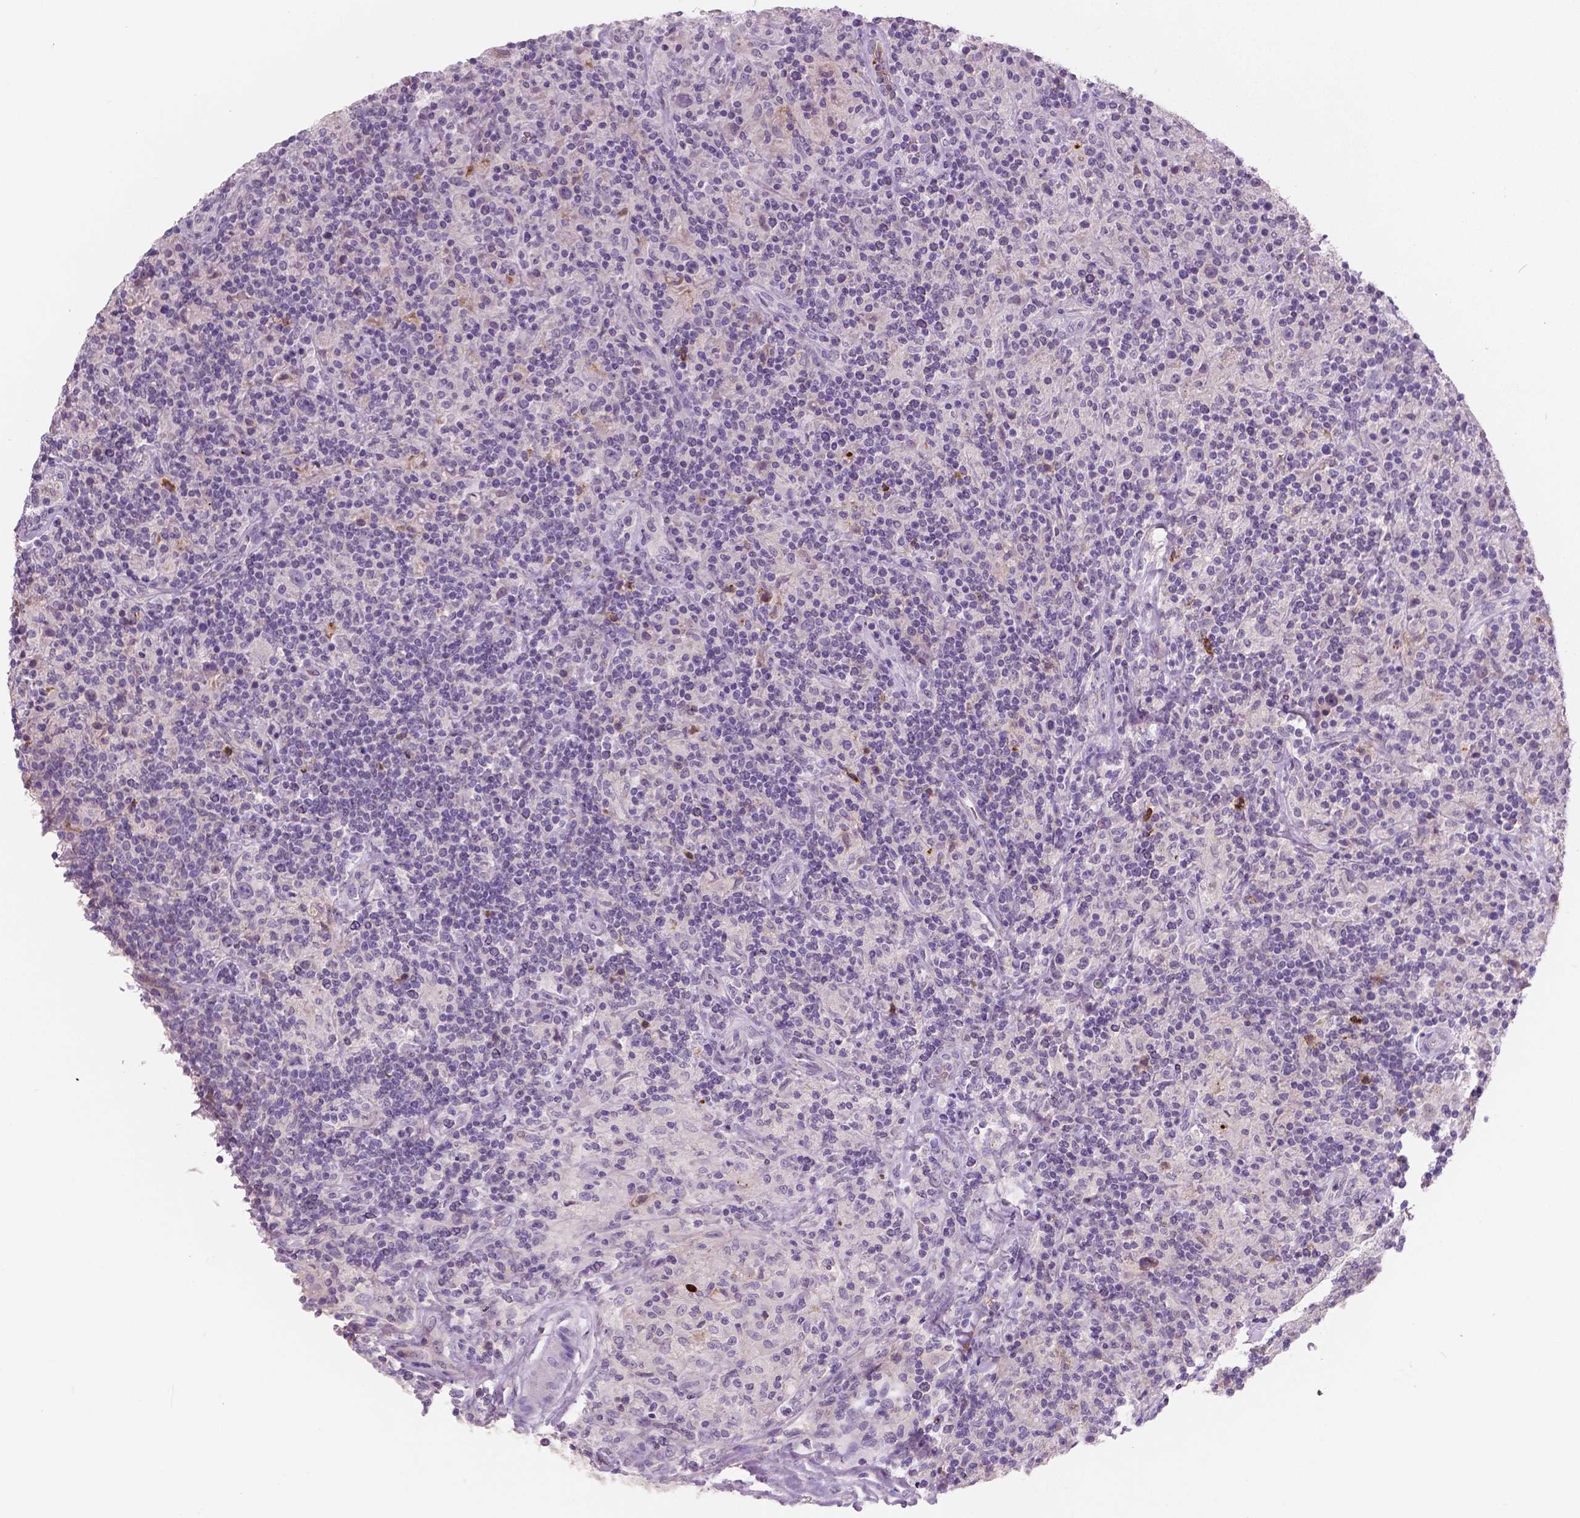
{"staining": {"intensity": "negative", "quantity": "none", "location": "none"}, "tissue": "lymphoma", "cell_type": "Tumor cells", "image_type": "cancer", "snomed": [{"axis": "morphology", "description": "Hodgkin's disease, NOS"}, {"axis": "topography", "description": "Lymph node"}], "caption": "Tumor cells are negative for brown protein staining in lymphoma.", "gene": "APOA4", "patient": {"sex": "male", "age": 70}}